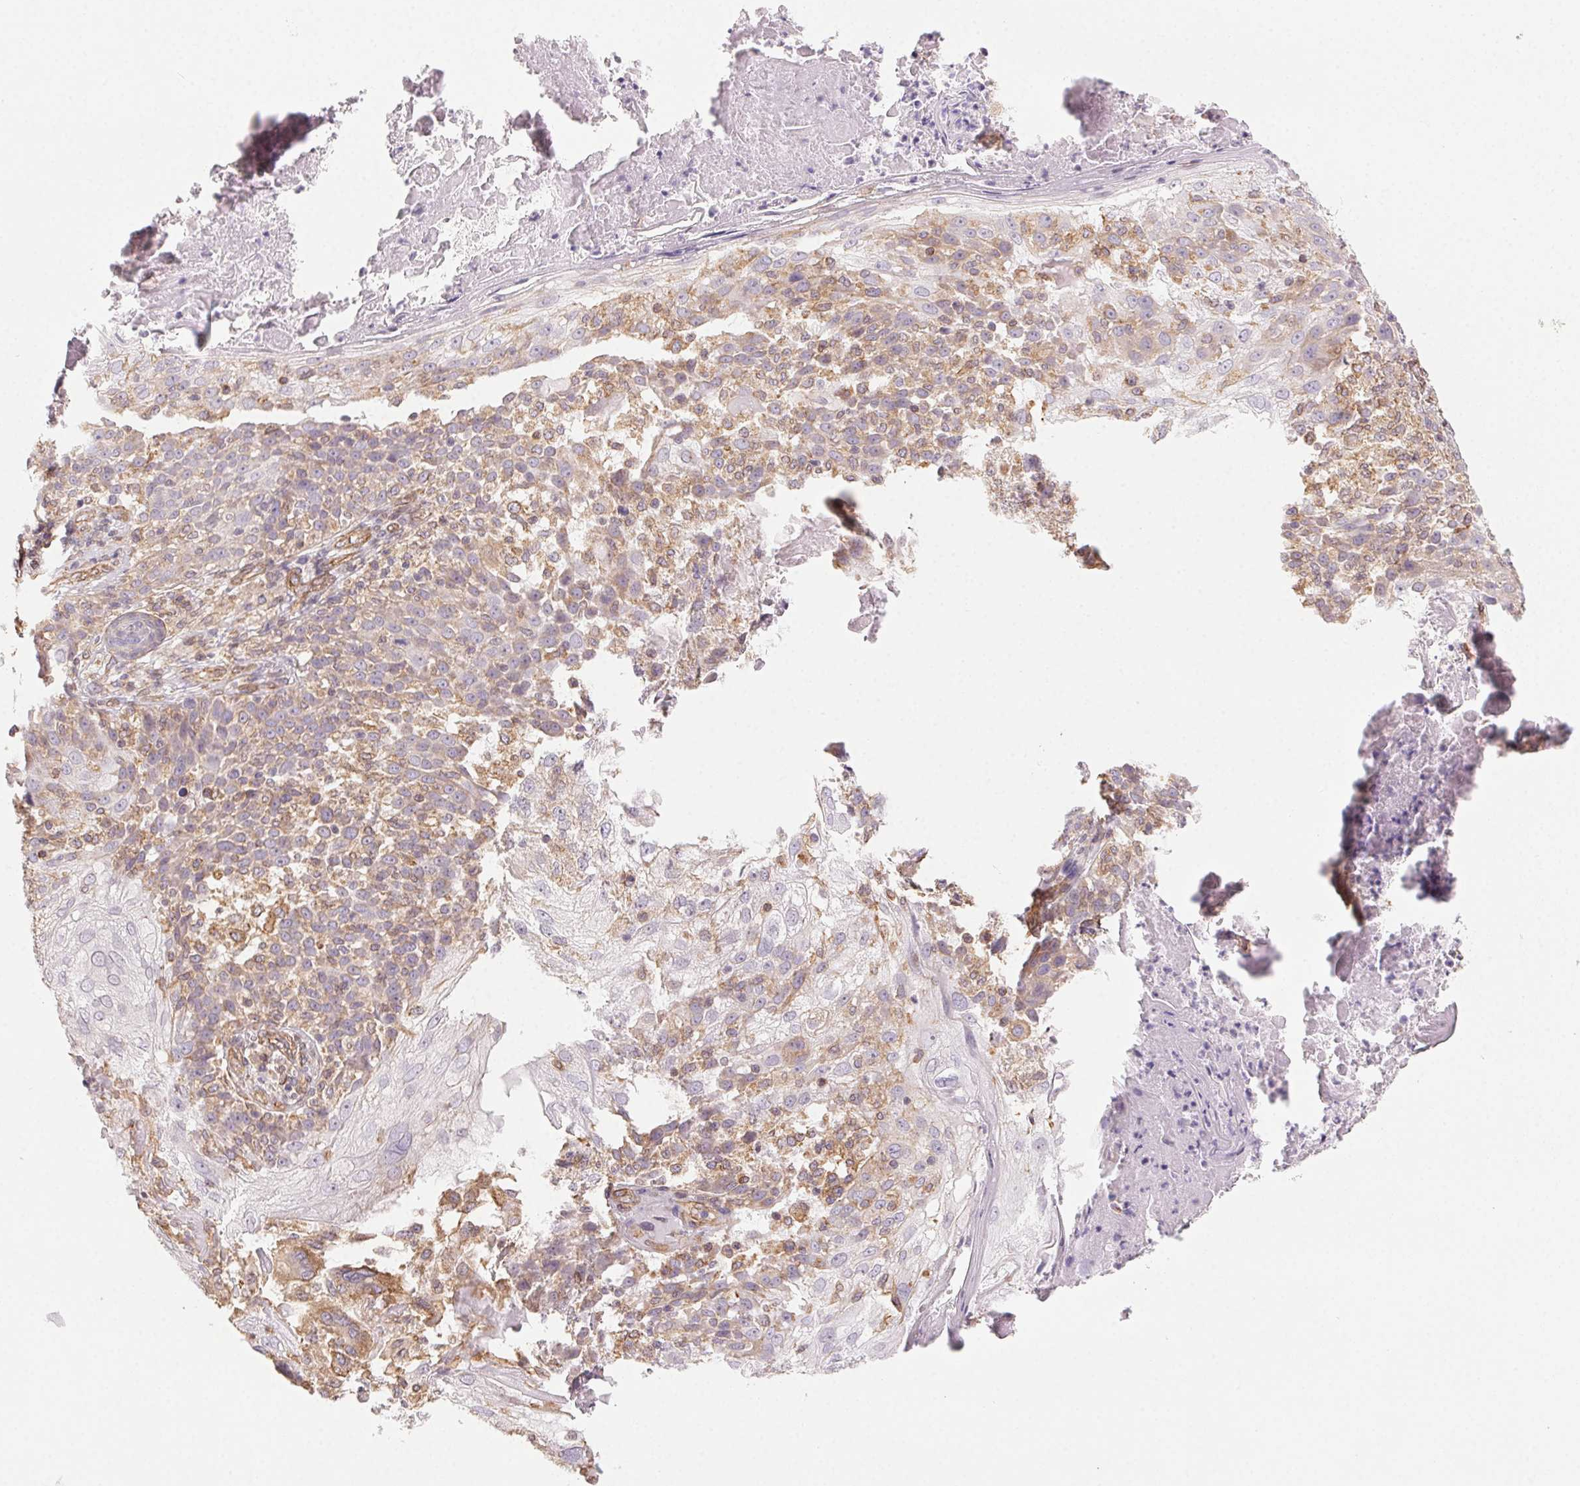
{"staining": {"intensity": "weak", "quantity": ">75%", "location": "cytoplasmic/membranous"}, "tissue": "skin cancer", "cell_type": "Tumor cells", "image_type": "cancer", "snomed": [{"axis": "morphology", "description": "Normal tissue, NOS"}, {"axis": "morphology", "description": "Squamous cell carcinoma, NOS"}, {"axis": "topography", "description": "Skin"}], "caption": "IHC (DAB (3,3'-diaminobenzidine)) staining of human squamous cell carcinoma (skin) displays weak cytoplasmic/membranous protein positivity in about >75% of tumor cells.", "gene": "PLA2G4F", "patient": {"sex": "female", "age": 83}}